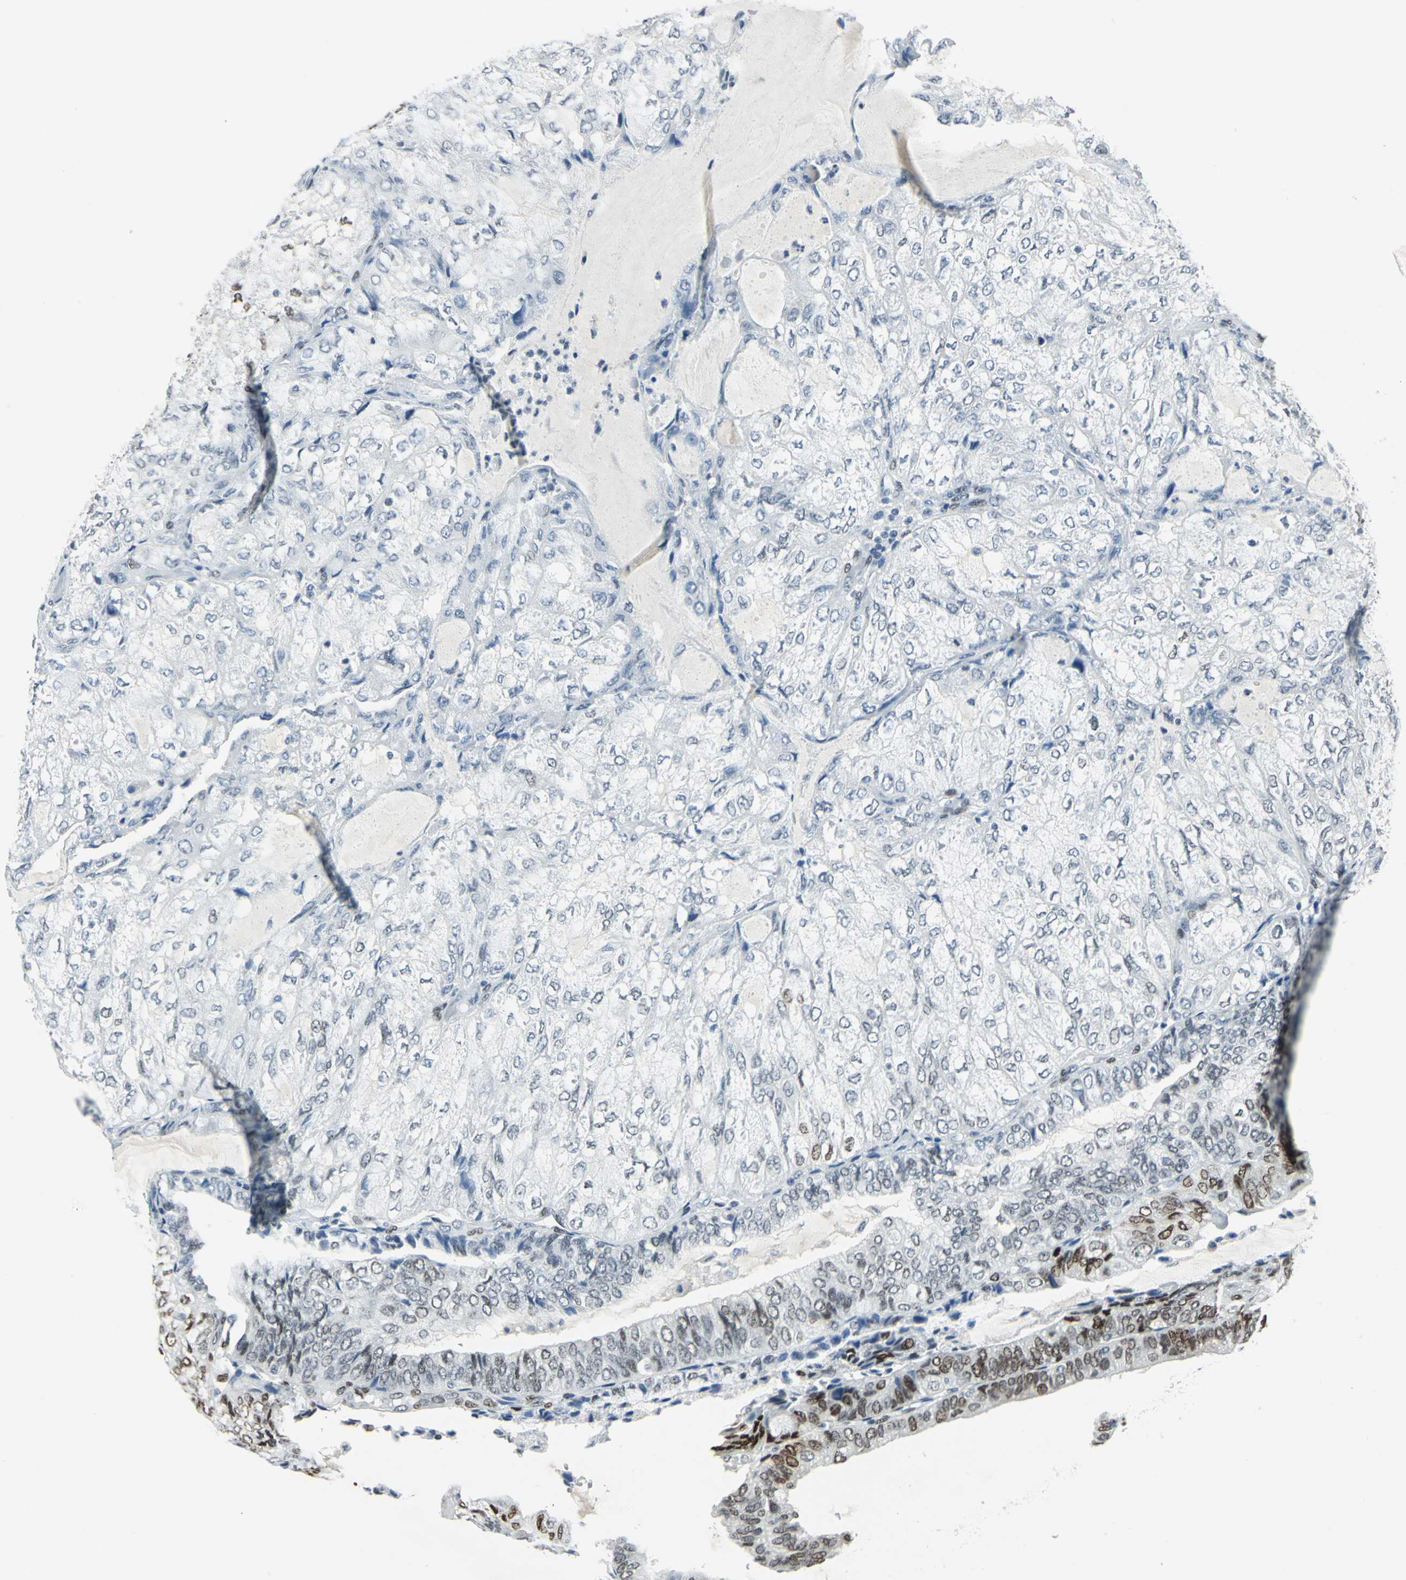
{"staining": {"intensity": "strong", "quantity": "<25%", "location": "nuclear"}, "tissue": "endometrial cancer", "cell_type": "Tumor cells", "image_type": "cancer", "snomed": [{"axis": "morphology", "description": "Adenocarcinoma, NOS"}, {"axis": "topography", "description": "Endometrium"}], "caption": "This histopathology image shows immunohistochemistry (IHC) staining of human adenocarcinoma (endometrial), with medium strong nuclear staining in about <25% of tumor cells.", "gene": "MEIS2", "patient": {"sex": "female", "age": 81}}